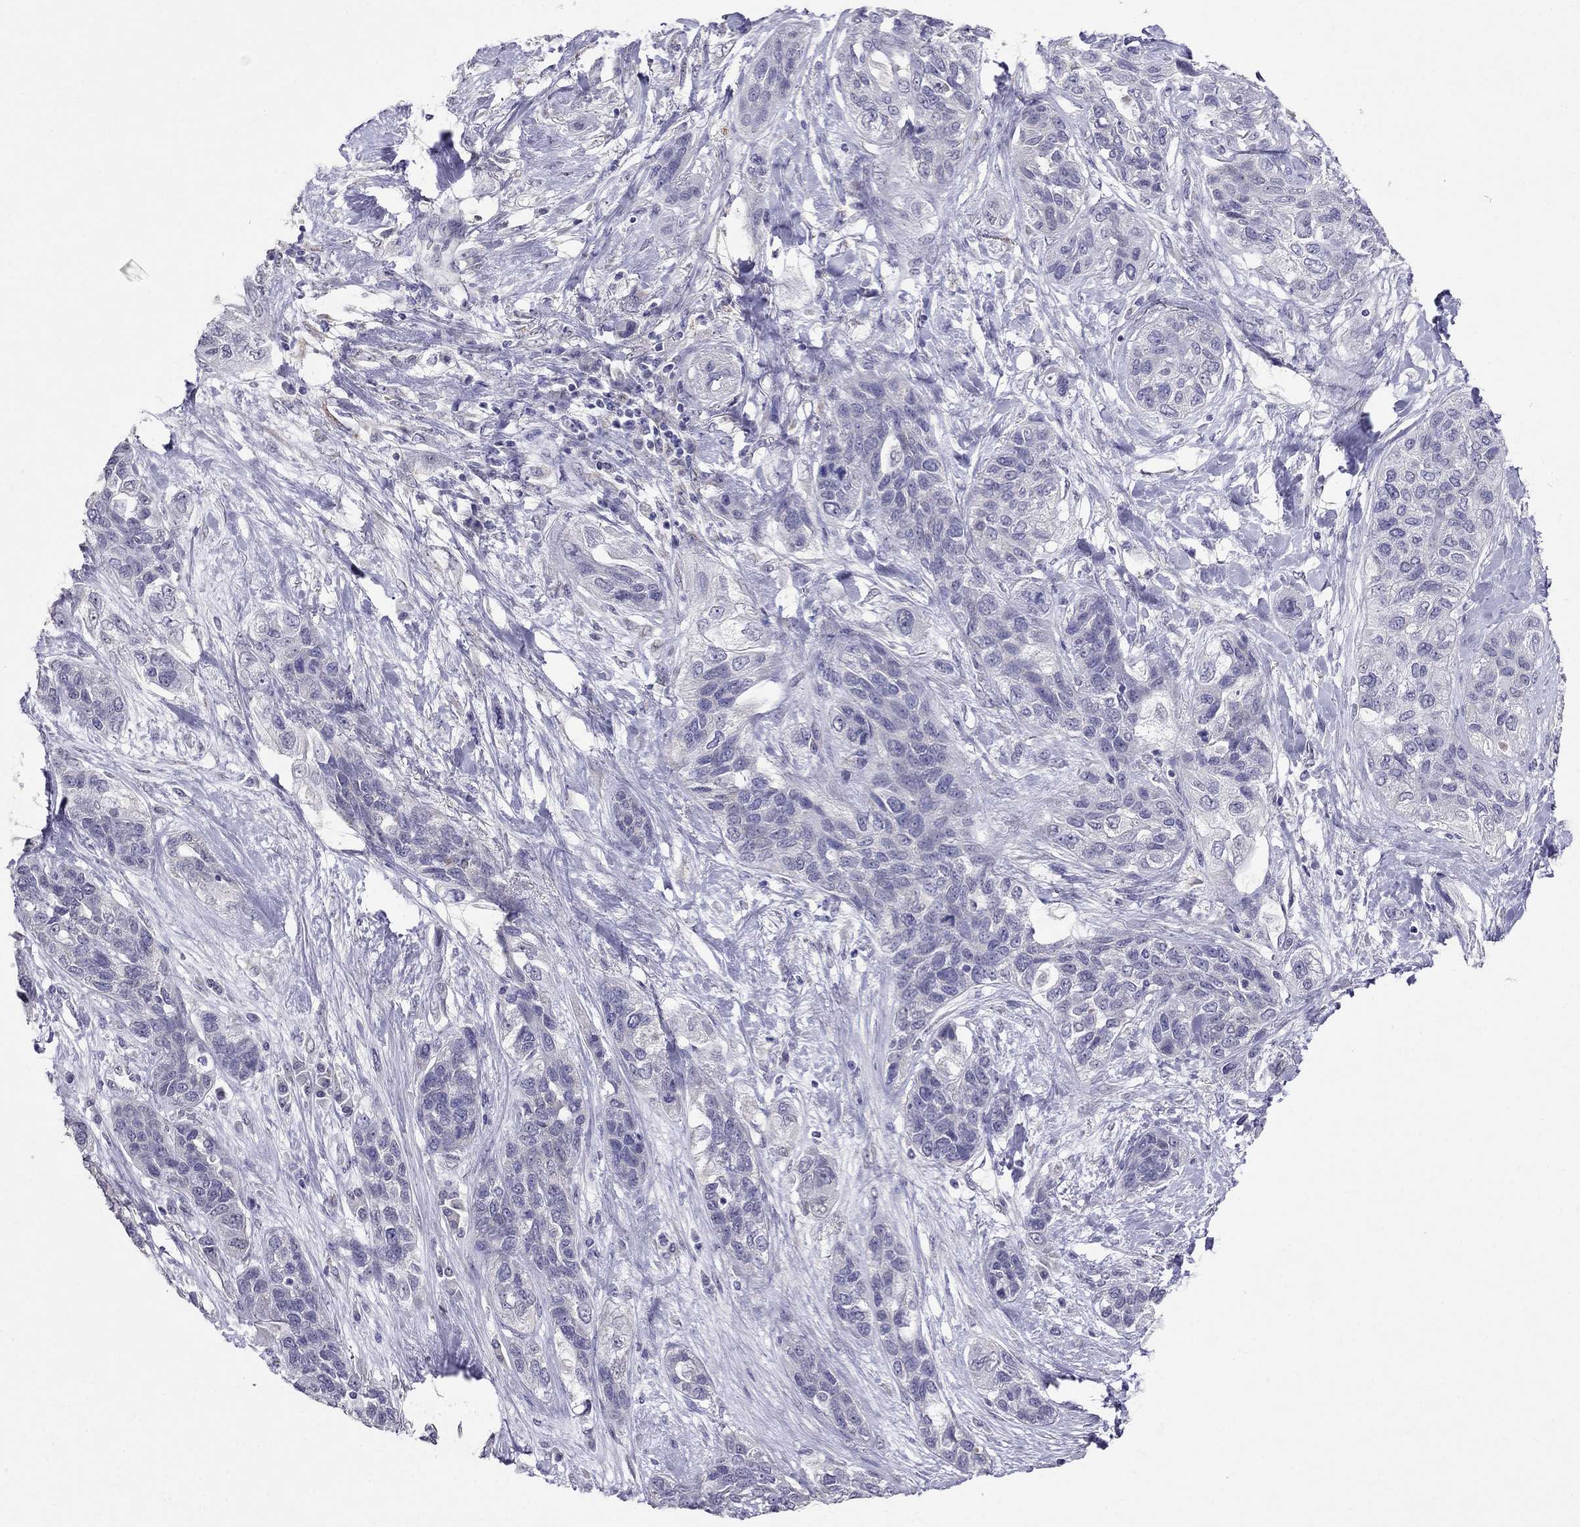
{"staining": {"intensity": "negative", "quantity": "none", "location": "none"}, "tissue": "lung cancer", "cell_type": "Tumor cells", "image_type": "cancer", "snomed": [{"axis": "morphology", "description": "Squamous cell carcinoma, NOS"}, {"axis": "topography", "description": "Lung"}], "caption": "Lung cancer (squamous cell carcinoma) stained for a protein using immunohistochemistry reveals no expression tumor cells.", "gene": "MYO3B", "patient": {"sex": "female", "age": 70}}